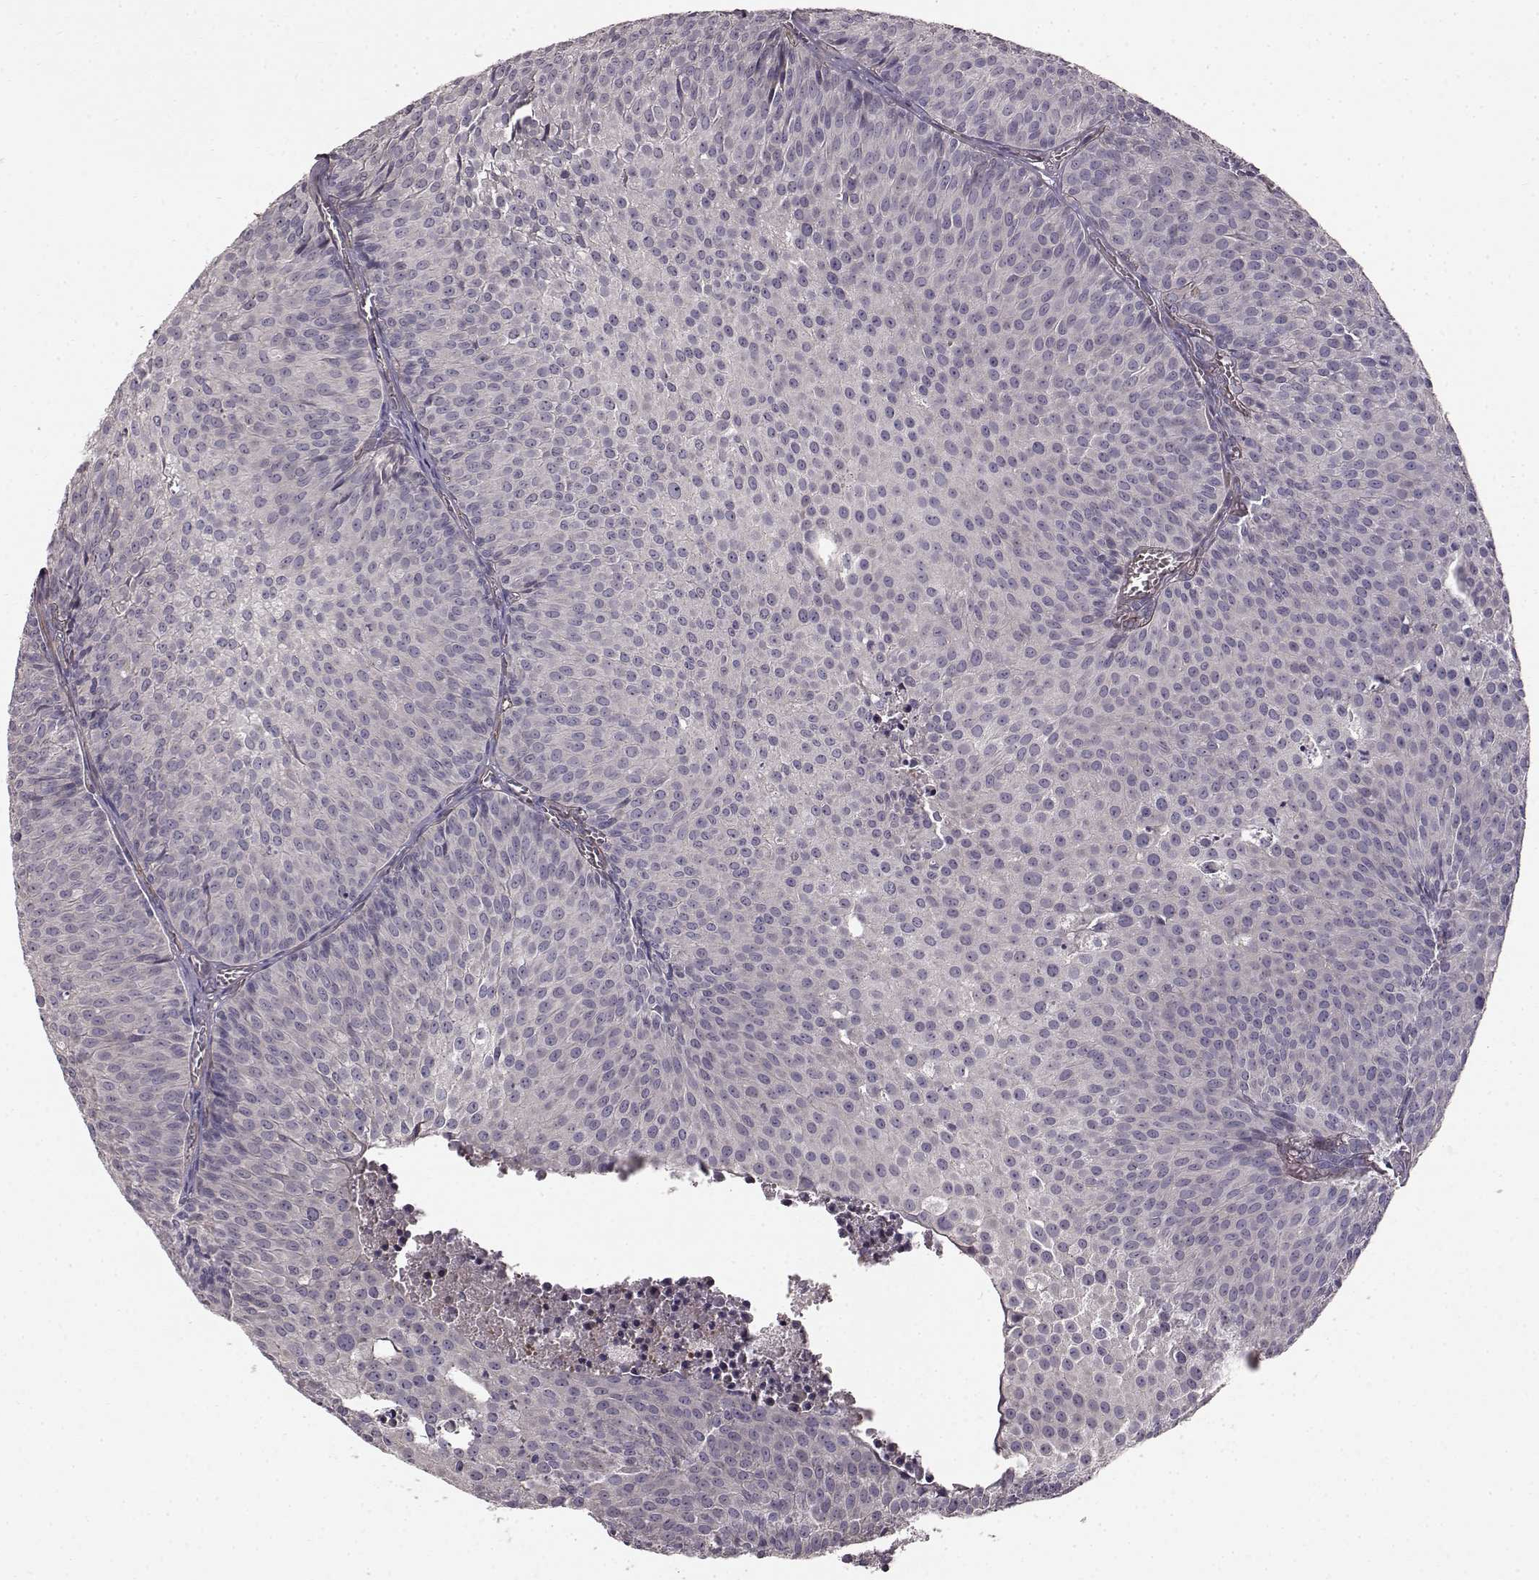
{"staining": {"intensity": "negative", "quantity": "none", "location": "none"}, "tissue": "urothelial cancer", "cell_type": "Tumor cells", "image_type": "cancer", "snomed": [{"axis": "morphology", "description": "Urothelial carcinoma, Low grade"}, {"axis": "topography", "description": "Urinary bladder"}], "caption": "Urothelial carcinoma (low-grade) was stained to show a protein in brown. There is no significant positivity in tumor cells. (DAB immunohistochemistry (IHC), high magnification).", "gene": "SLC22A18", "patient": {"sex": "male", "age": 63}}